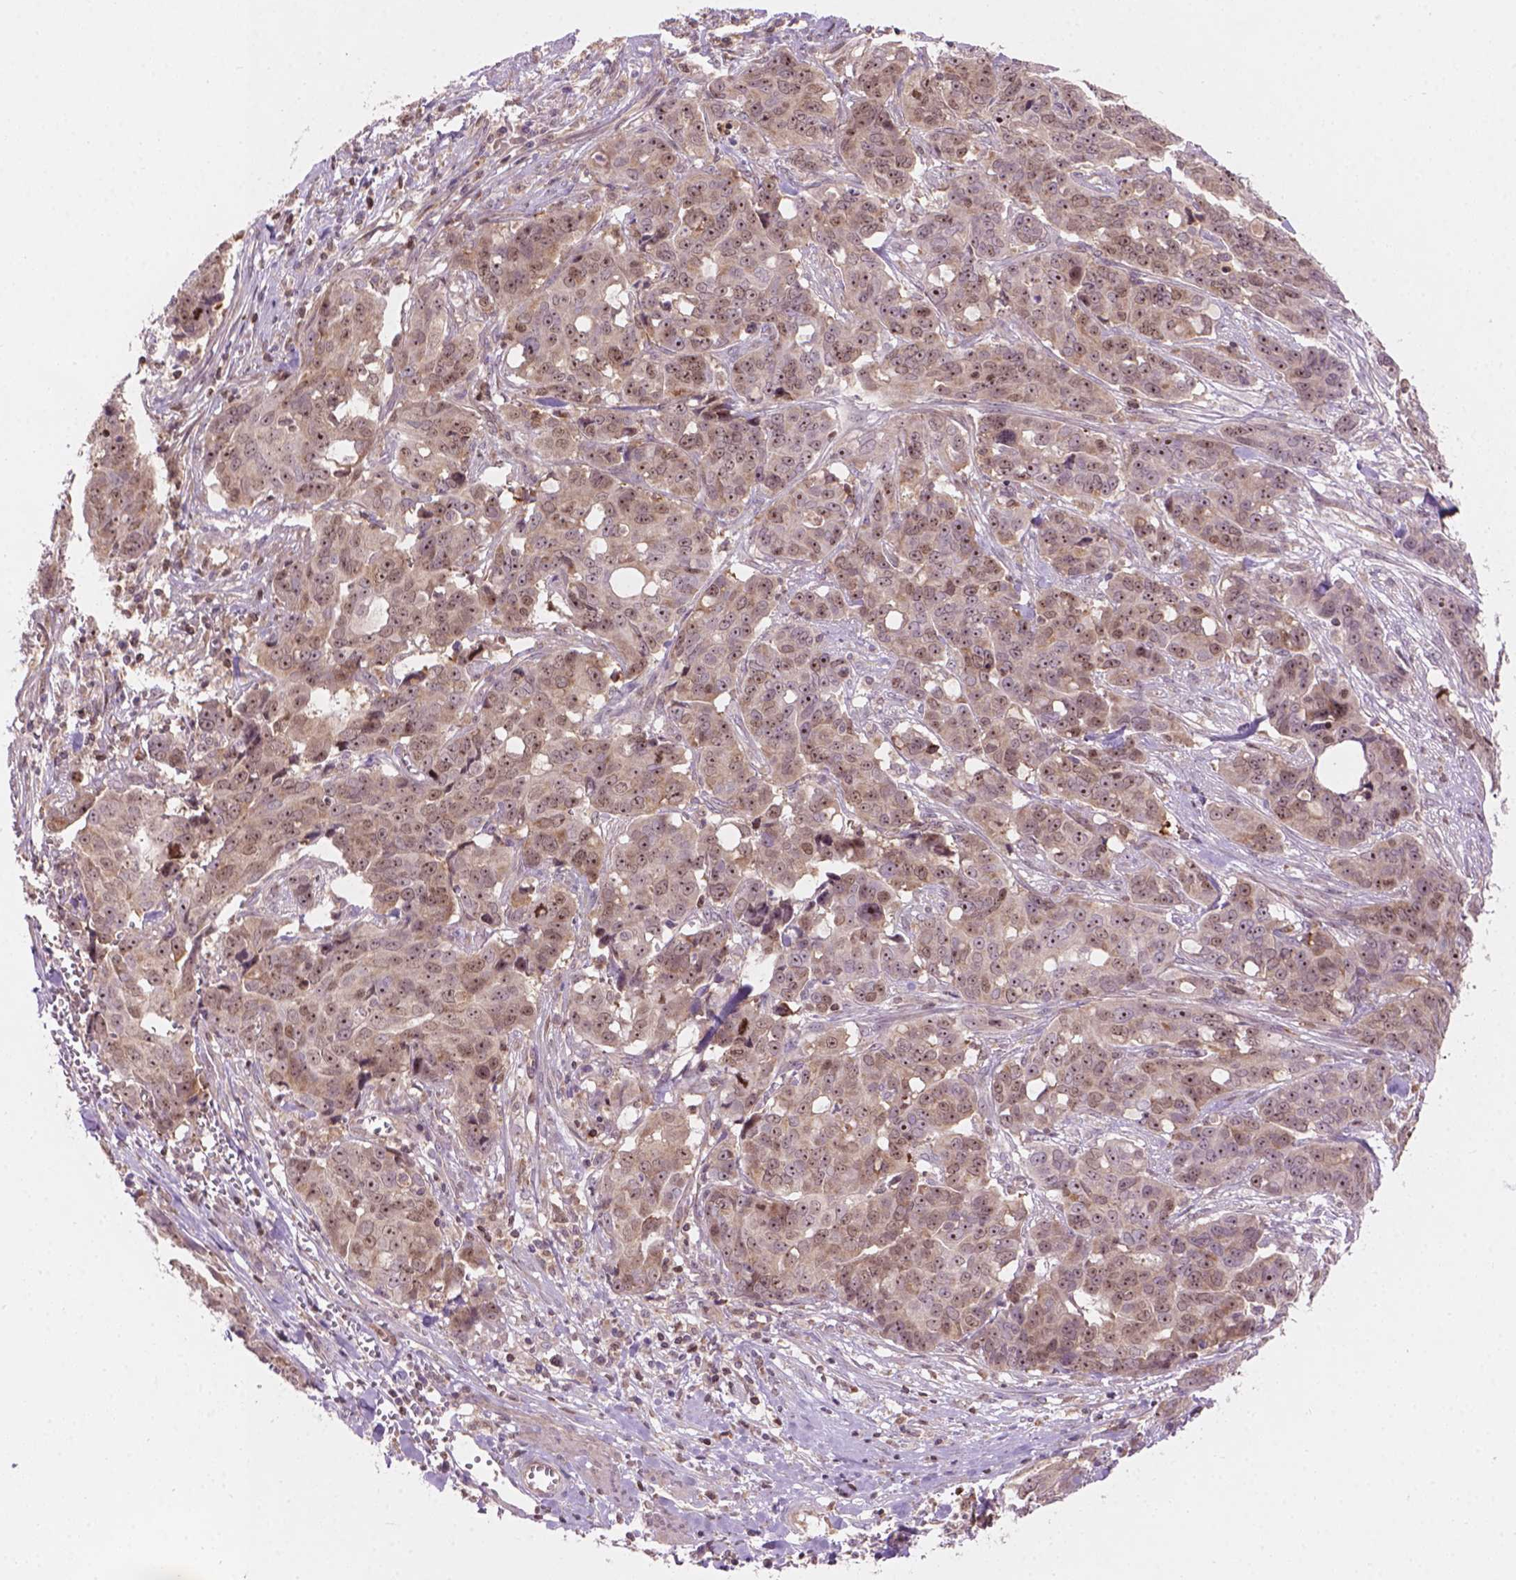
{"staining": {"intensity": "moderate", "quantity": ">75%", "location": "nuclear"}, "tissue": "ovarian cancer", "cell_type": "Tumor cells", "image_type": "cancer", "snomed": [{"axis": "morphology", "description": "Carcinoma, endometroid"}, {"axis": "topography", "description": "Ovary"}], "caption": "Moderate nuclear positivity for a protein is present in about >75% of tumor cells of endometroid carcinoma (ovarian) using IHC.", "gene": "SMC2", "patient": {"sex": "female", "age": 78}}